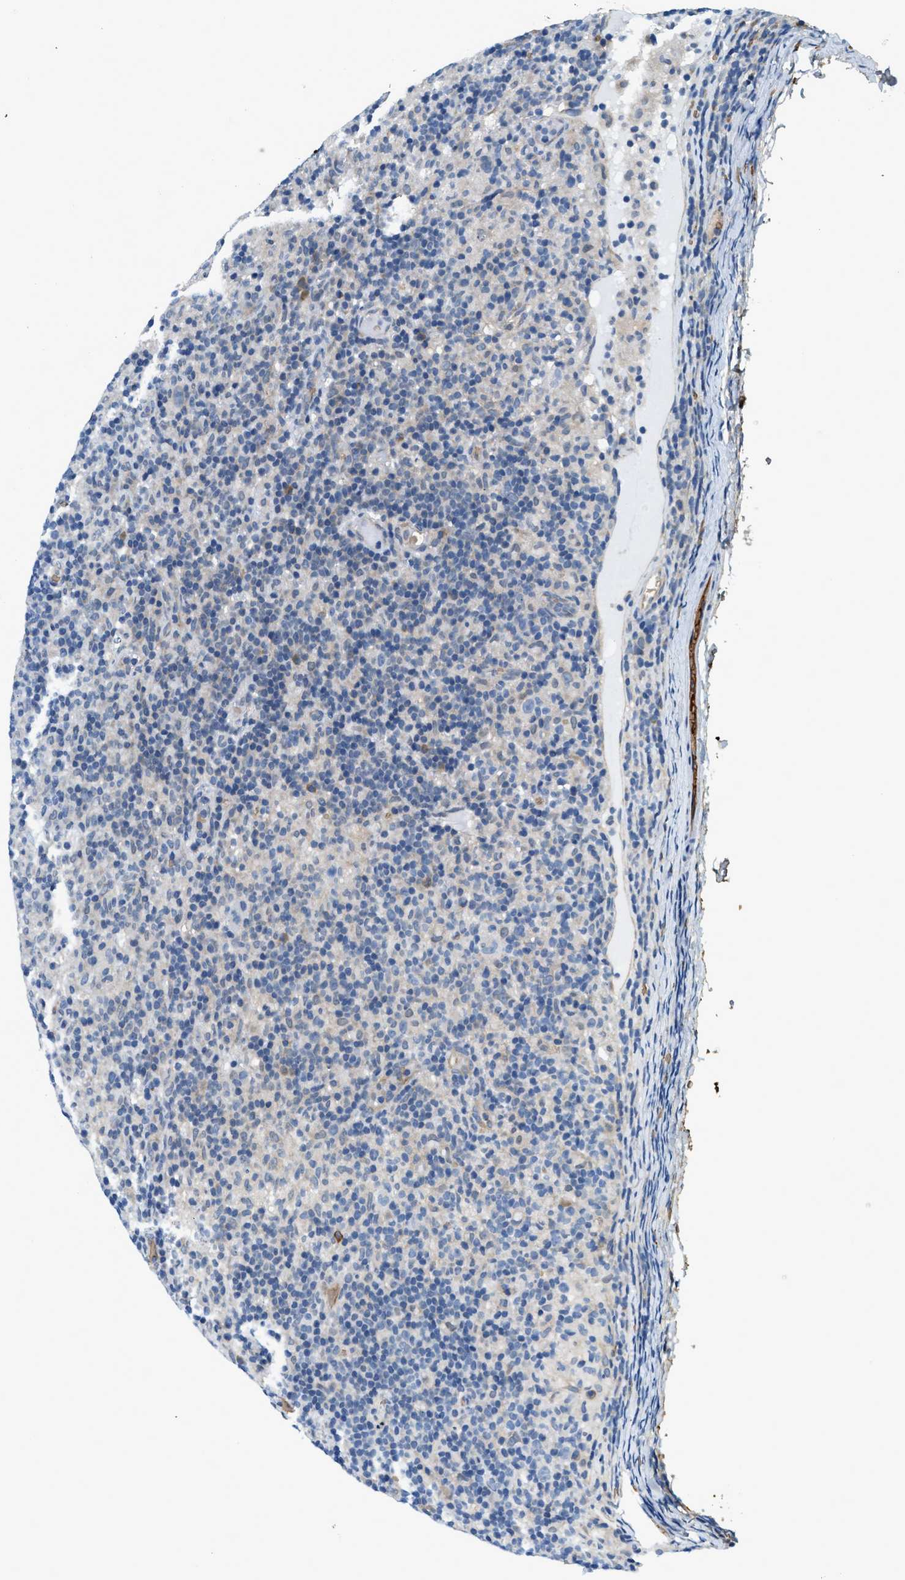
{"staining": {"intensity": "negative", "quantity": "none", "location": "none"}, "tissue": "lymphoma", "cell_type": "Tumor cells", "image_type": "cancer", "snomed": [{"axis": "morphology", "description": "Hodgkin's disease, NOS"}, {"axis": "topography", "description": "Lymph node"}], "caption": "A high-resolution photomicrograph shows immunohistochemistry staining of Hodgkin's disease, which exhibits no significant staining in tumor cells.", "gene": "CYTH2", "patient": {"sex": "male", "age": 70}}